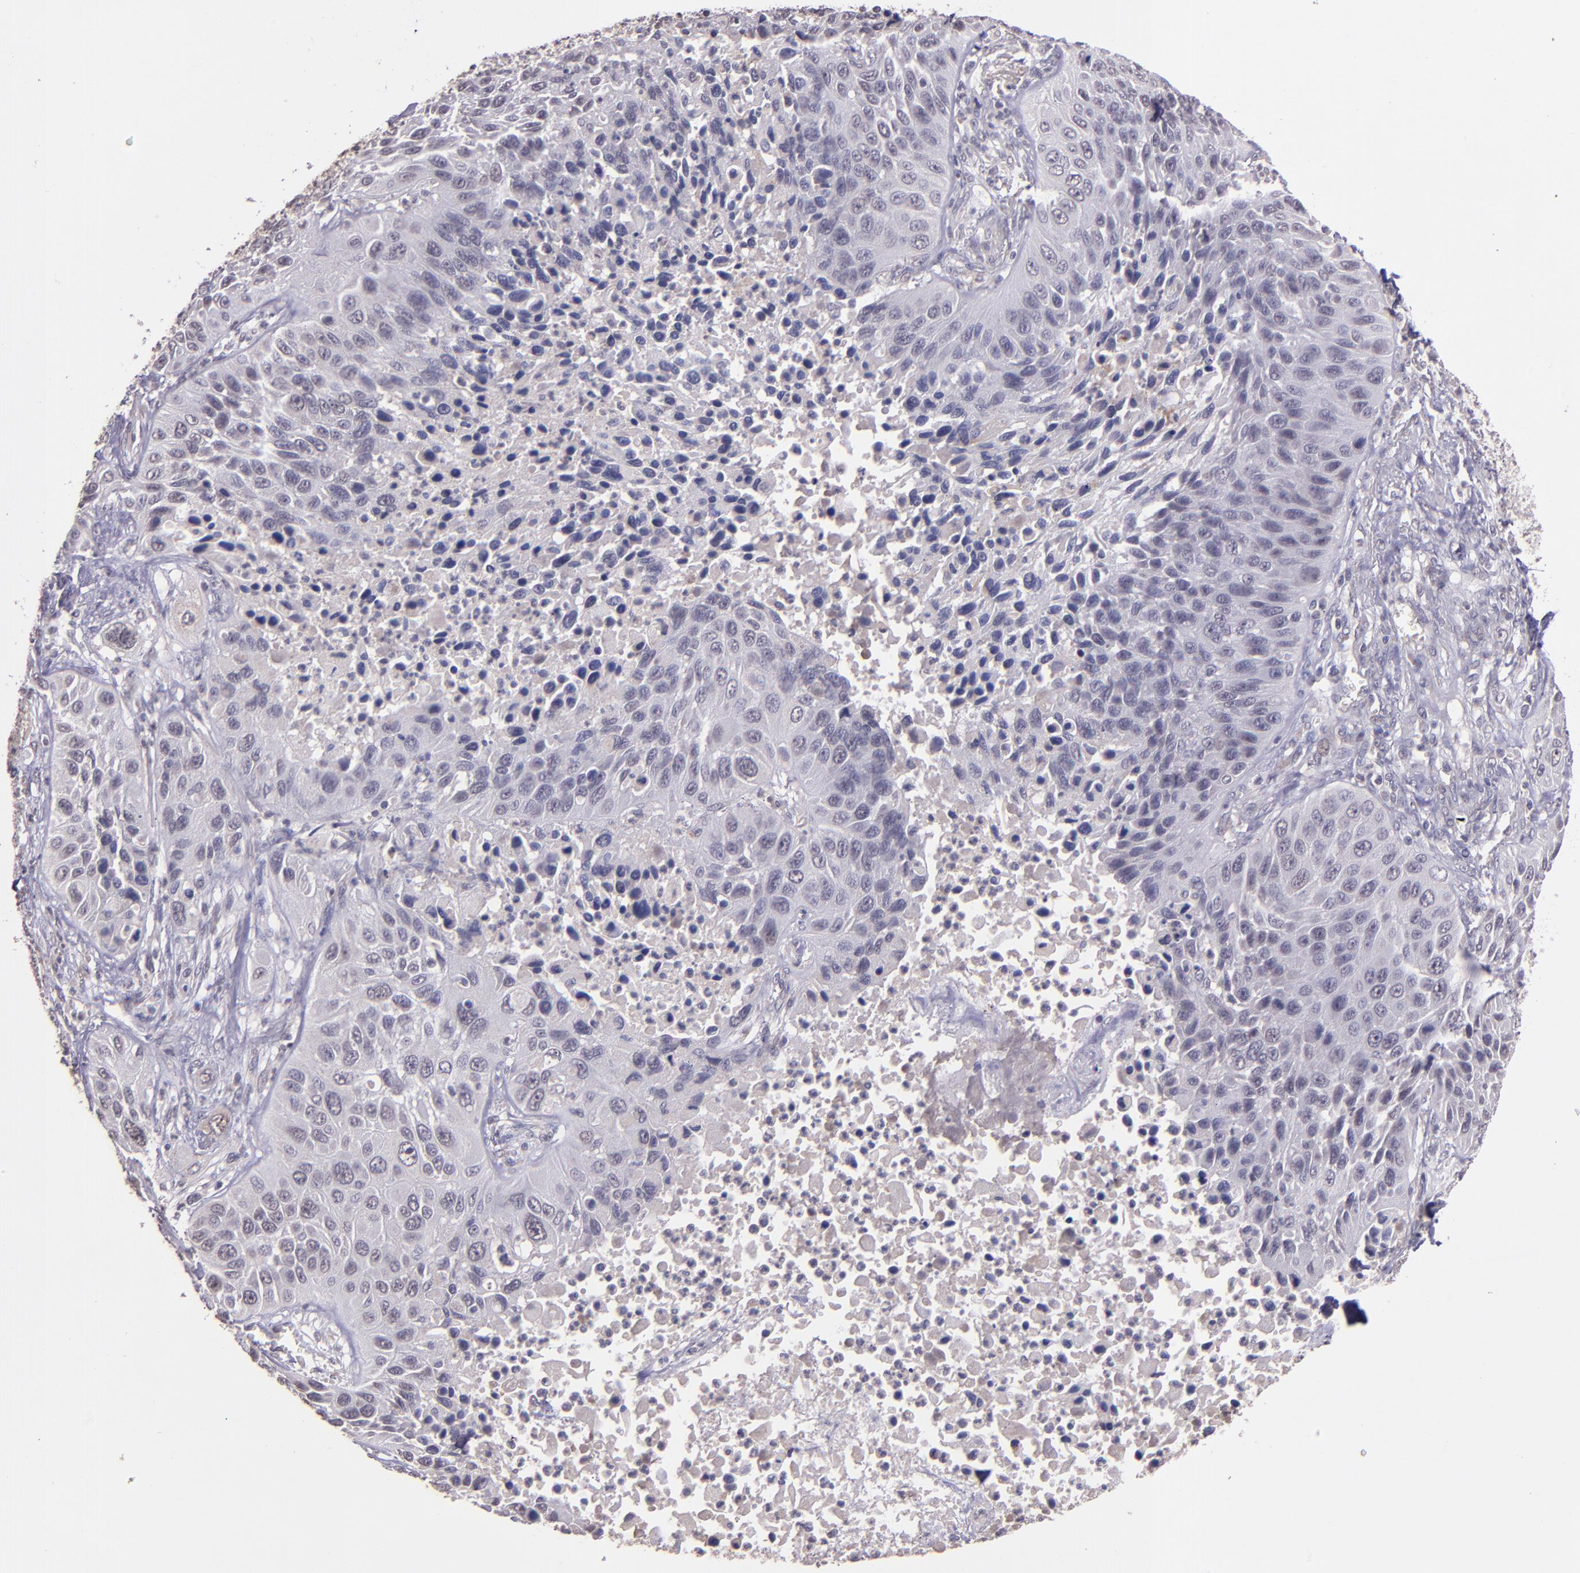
{"staining": {"intensity": "weak", "quantity": "<25%", "location": "cytoplasmic/membranous"}, "tissue": "lung cancer", "cell_type": "Tumor cells", "image_type": "cancer", "snomed": [{"axis": "morphology", "description": "Squamous cell carcinoma, NOS"}, {"axis": "topography", "description": "Lung"}], "caption": "Immunohistochemical staining of human squamous cell carcinoma (lung) shows no significant positivity in tumor cells.", "gene": "TAF7L", "patient": {"sex": "female", "age": 76}}